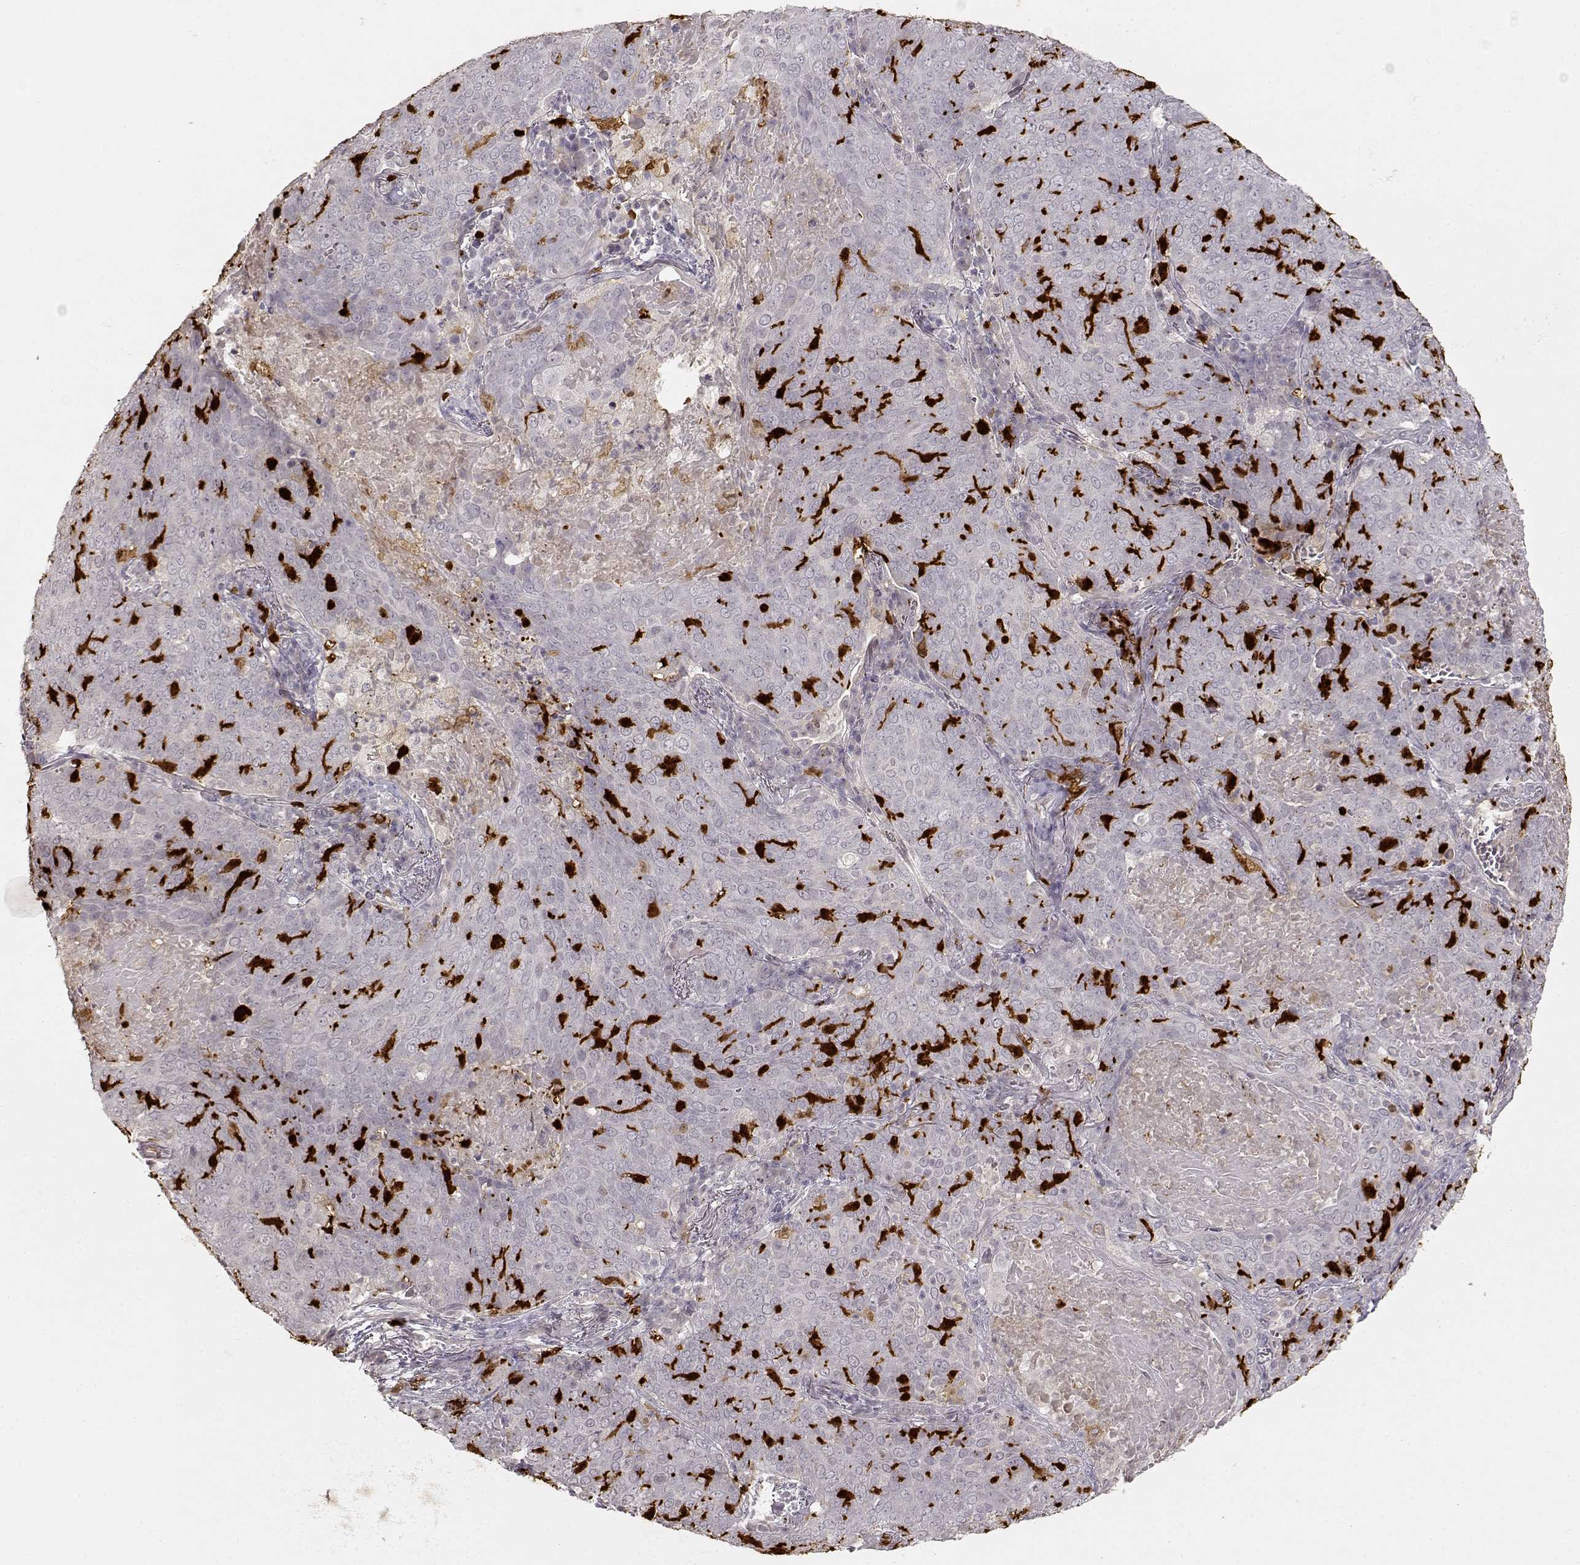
{"staining": {"intensity": "negative", "quantity": "none", "location": "none"}, "tissue": "lung cancer", "cell_type": "Tumor cells", "image_type": "cancer", "snomed": [{"axis": "morphology", "description": "Squamous cell carcinoma, NOS"}, {"axis": "topography", "description": "Lung"}], "caption": "A histopathology image of human lung cancer is negative for staining in tumor cells.", "gene": "S100B", "patient": {"sex": "male", "age": 82}}